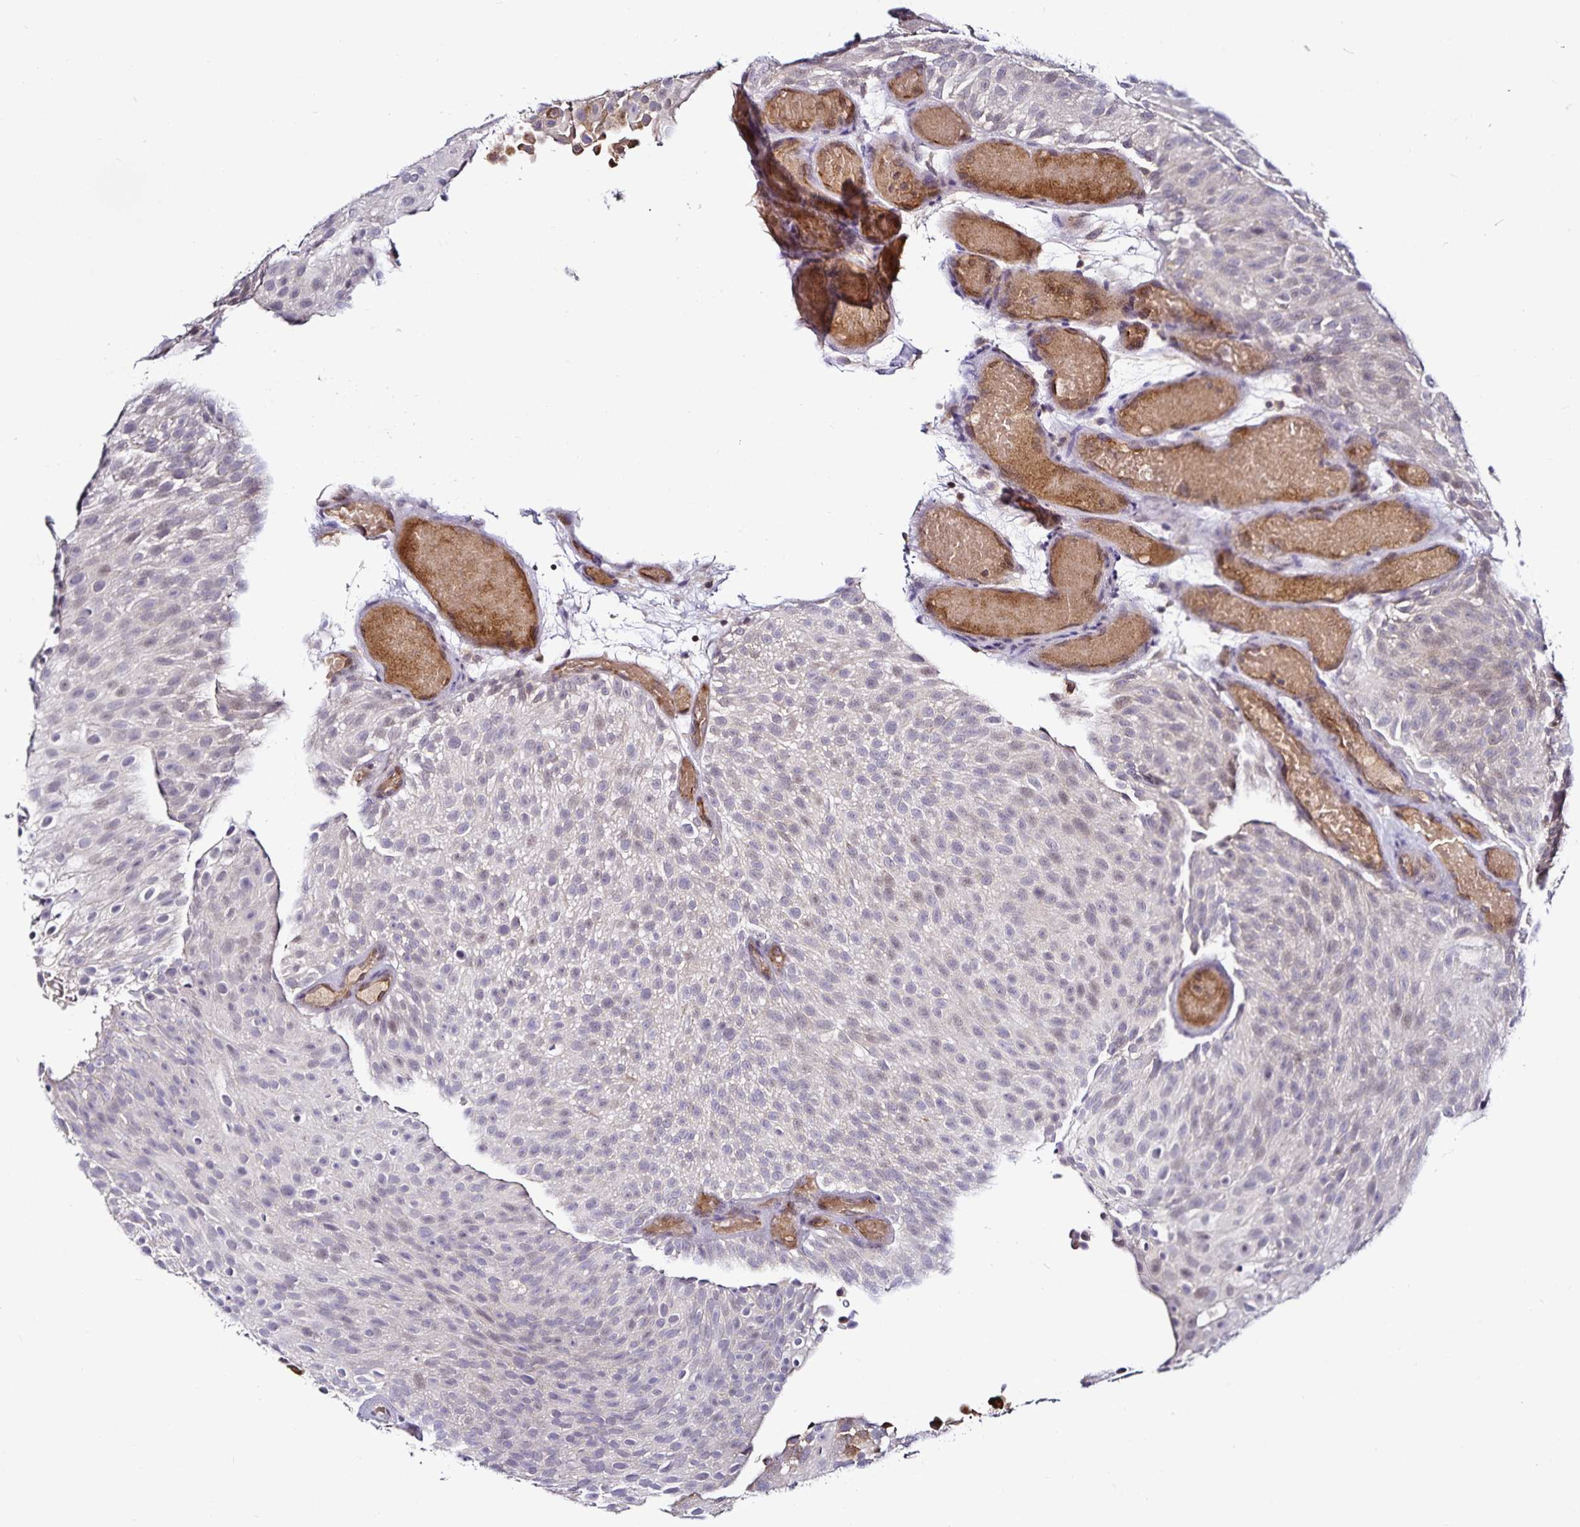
{"staining": {"intensity": "negative", "quantity": "none", "location": "none"}, "tissue": "urothelial cancer", "cell_type": "Tumor cells", "image_type": "cancer", "snomed": [{"axis": "morphology", "description": "Urothelial carcinoma, Low grade"}, {"axis": "topography", "description": "Urinary bladder"}], "caption": "Immunohistochemical staining of low-grade urothelial carcinoma demonstrates no significant expression in tumor cells.", "gene": "ACSL5", "patient": {"sex": "male", "age": 78}}